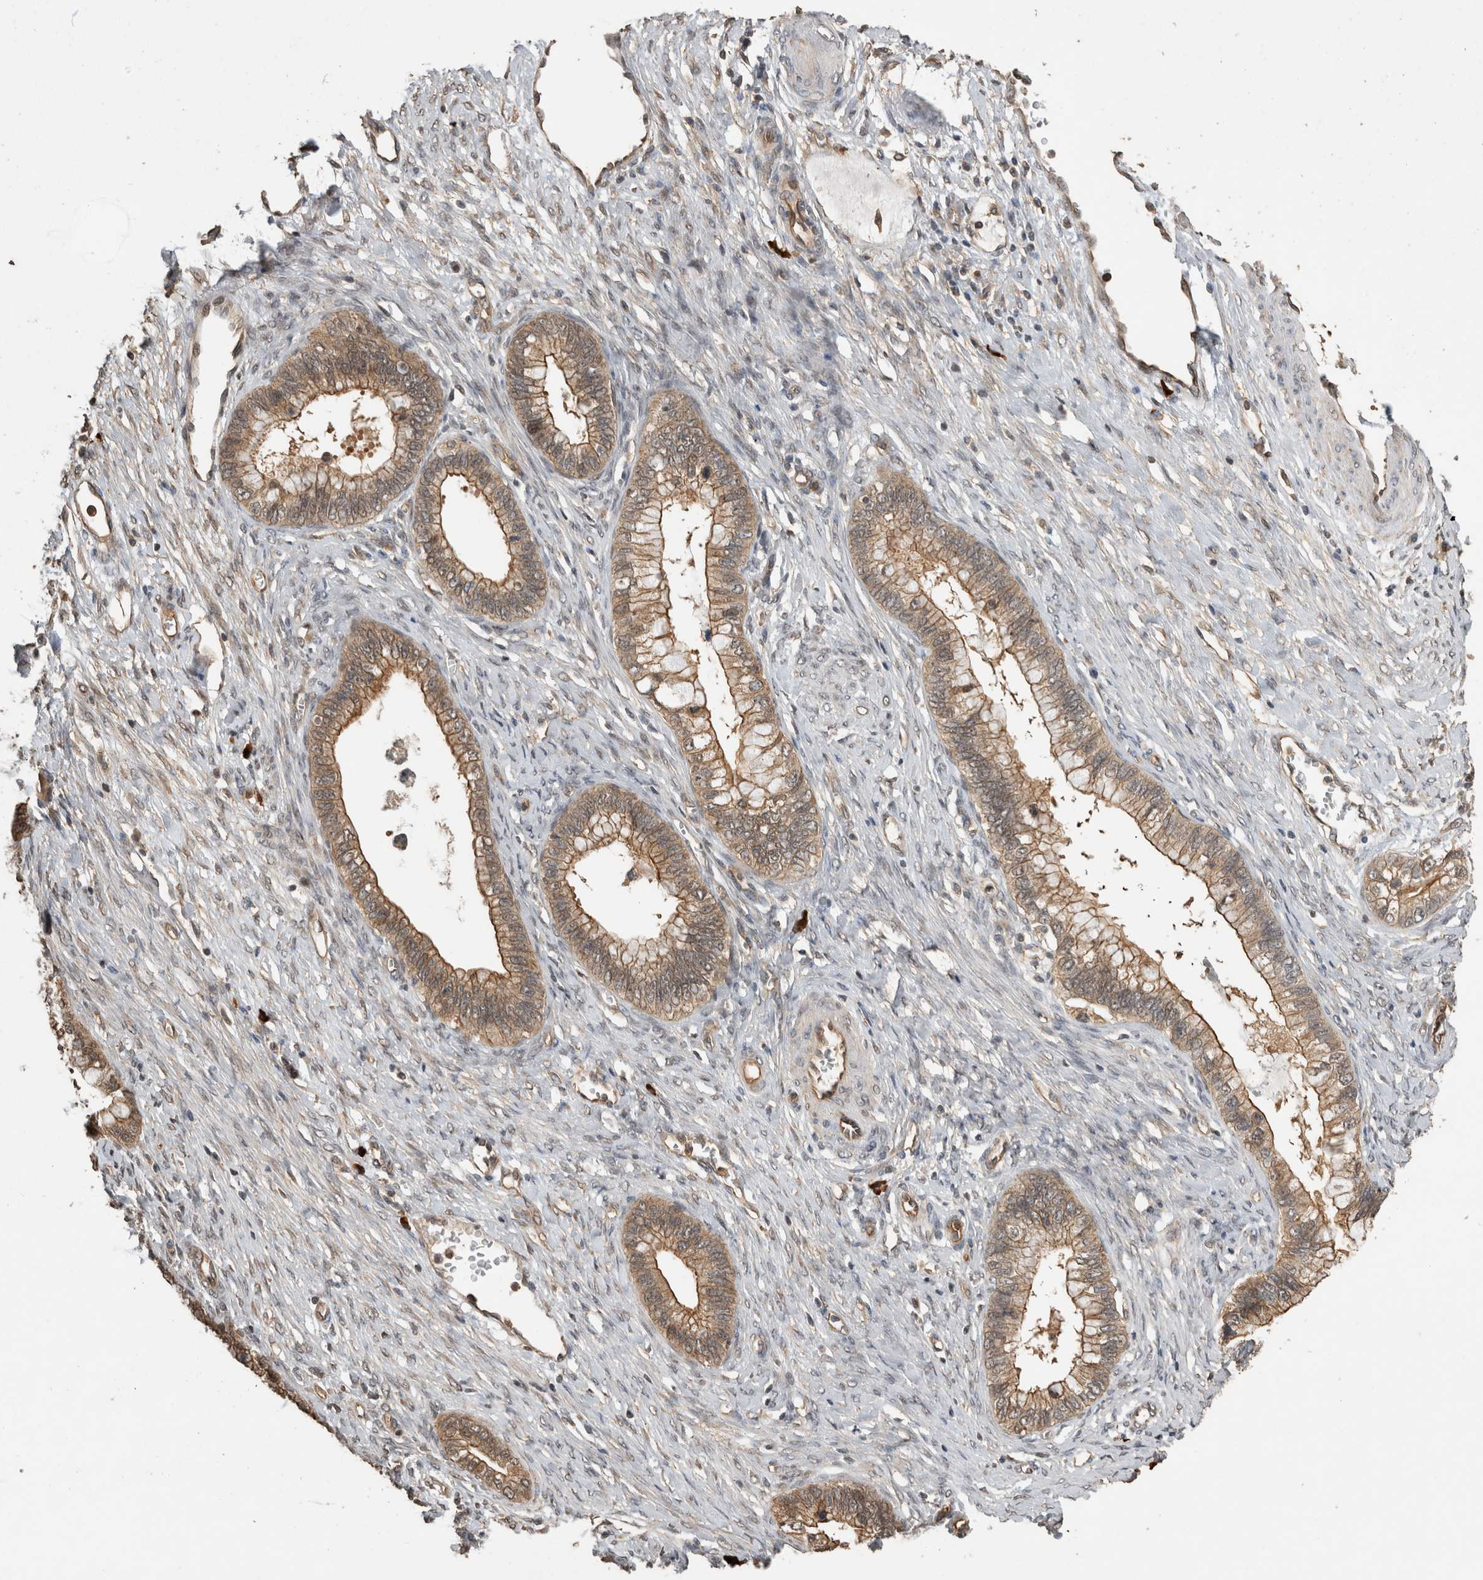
{"staining": {"intensity": "moderate", "quantity": ">75%", "location": "cytoplasmic/membranous"}, "tissue": "cervical cancer", "cell_type": "Tumor cells", "image_type": "cancer", "snomed": [{"axis": "morphology", "description": "Adenocarcinoma, NOS"}, {"axis": "topography", "description": "Cervix"}], "caption": "This is an image of immunohistochemistry (IHC) staining of cervical adenocarcinoma, which shows moderate positivity in the cytoplasmic/membranous of tumor cells.", "gene": "RHPN1", "patient": {"sex": "female", "age": 44}}